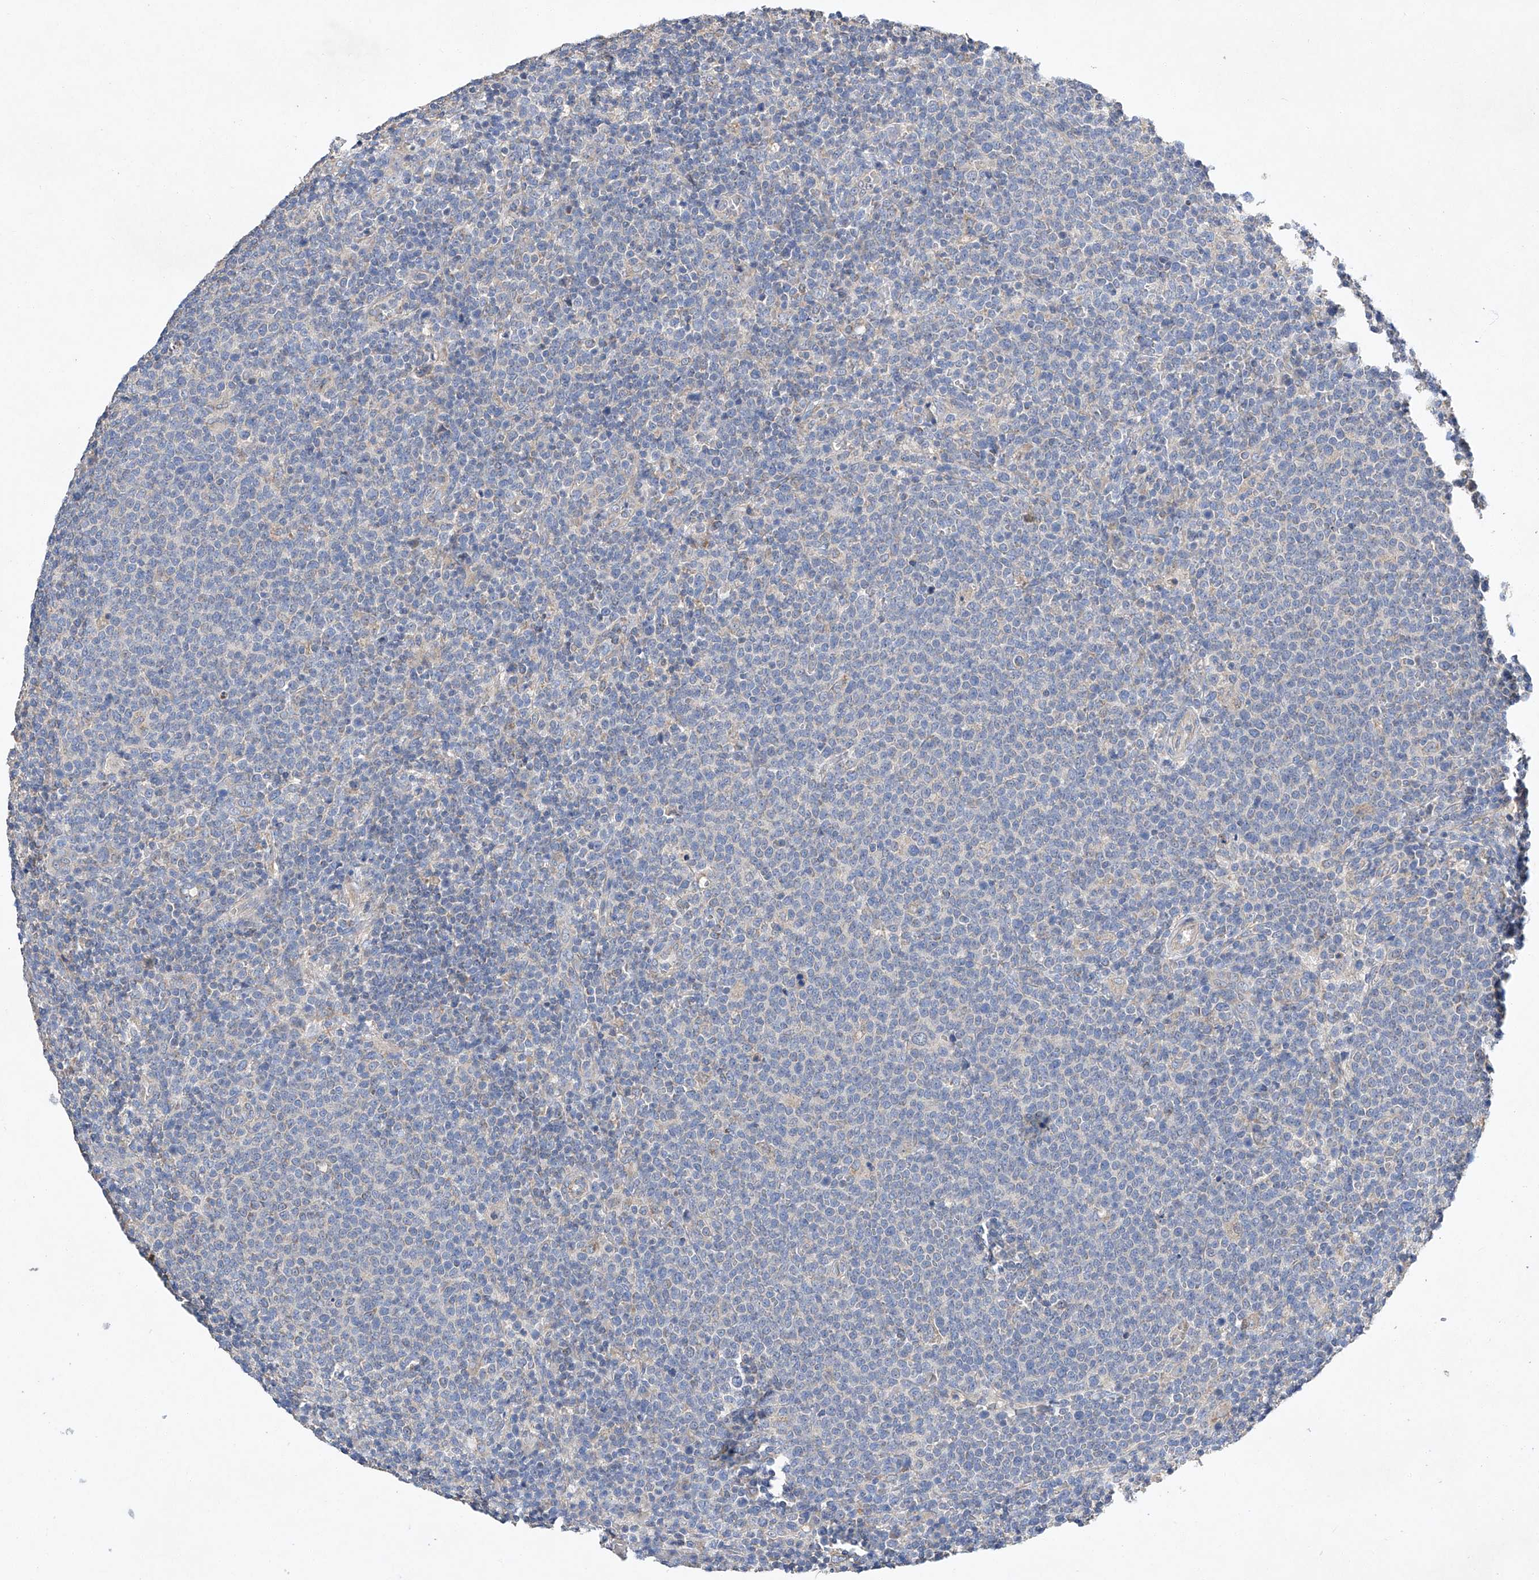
{"staining": {"intensity": "negative", "quantity": "none", "location": "none"}, "tissue": "lymphoma", "cell_type": "Tumor cells", "image_type": "cancer", "snomed": [{"axis": "morphology", "description": "Malignant lymphoma, non-Hodgkin's type, High grade"}, {"axis": "topography", "description": "Lymph node"}], "caption": "Tumor cells show no significant expression in lymphoma.", "gene": "AMD1", "patient": {"sex": "male", "age": 61}}